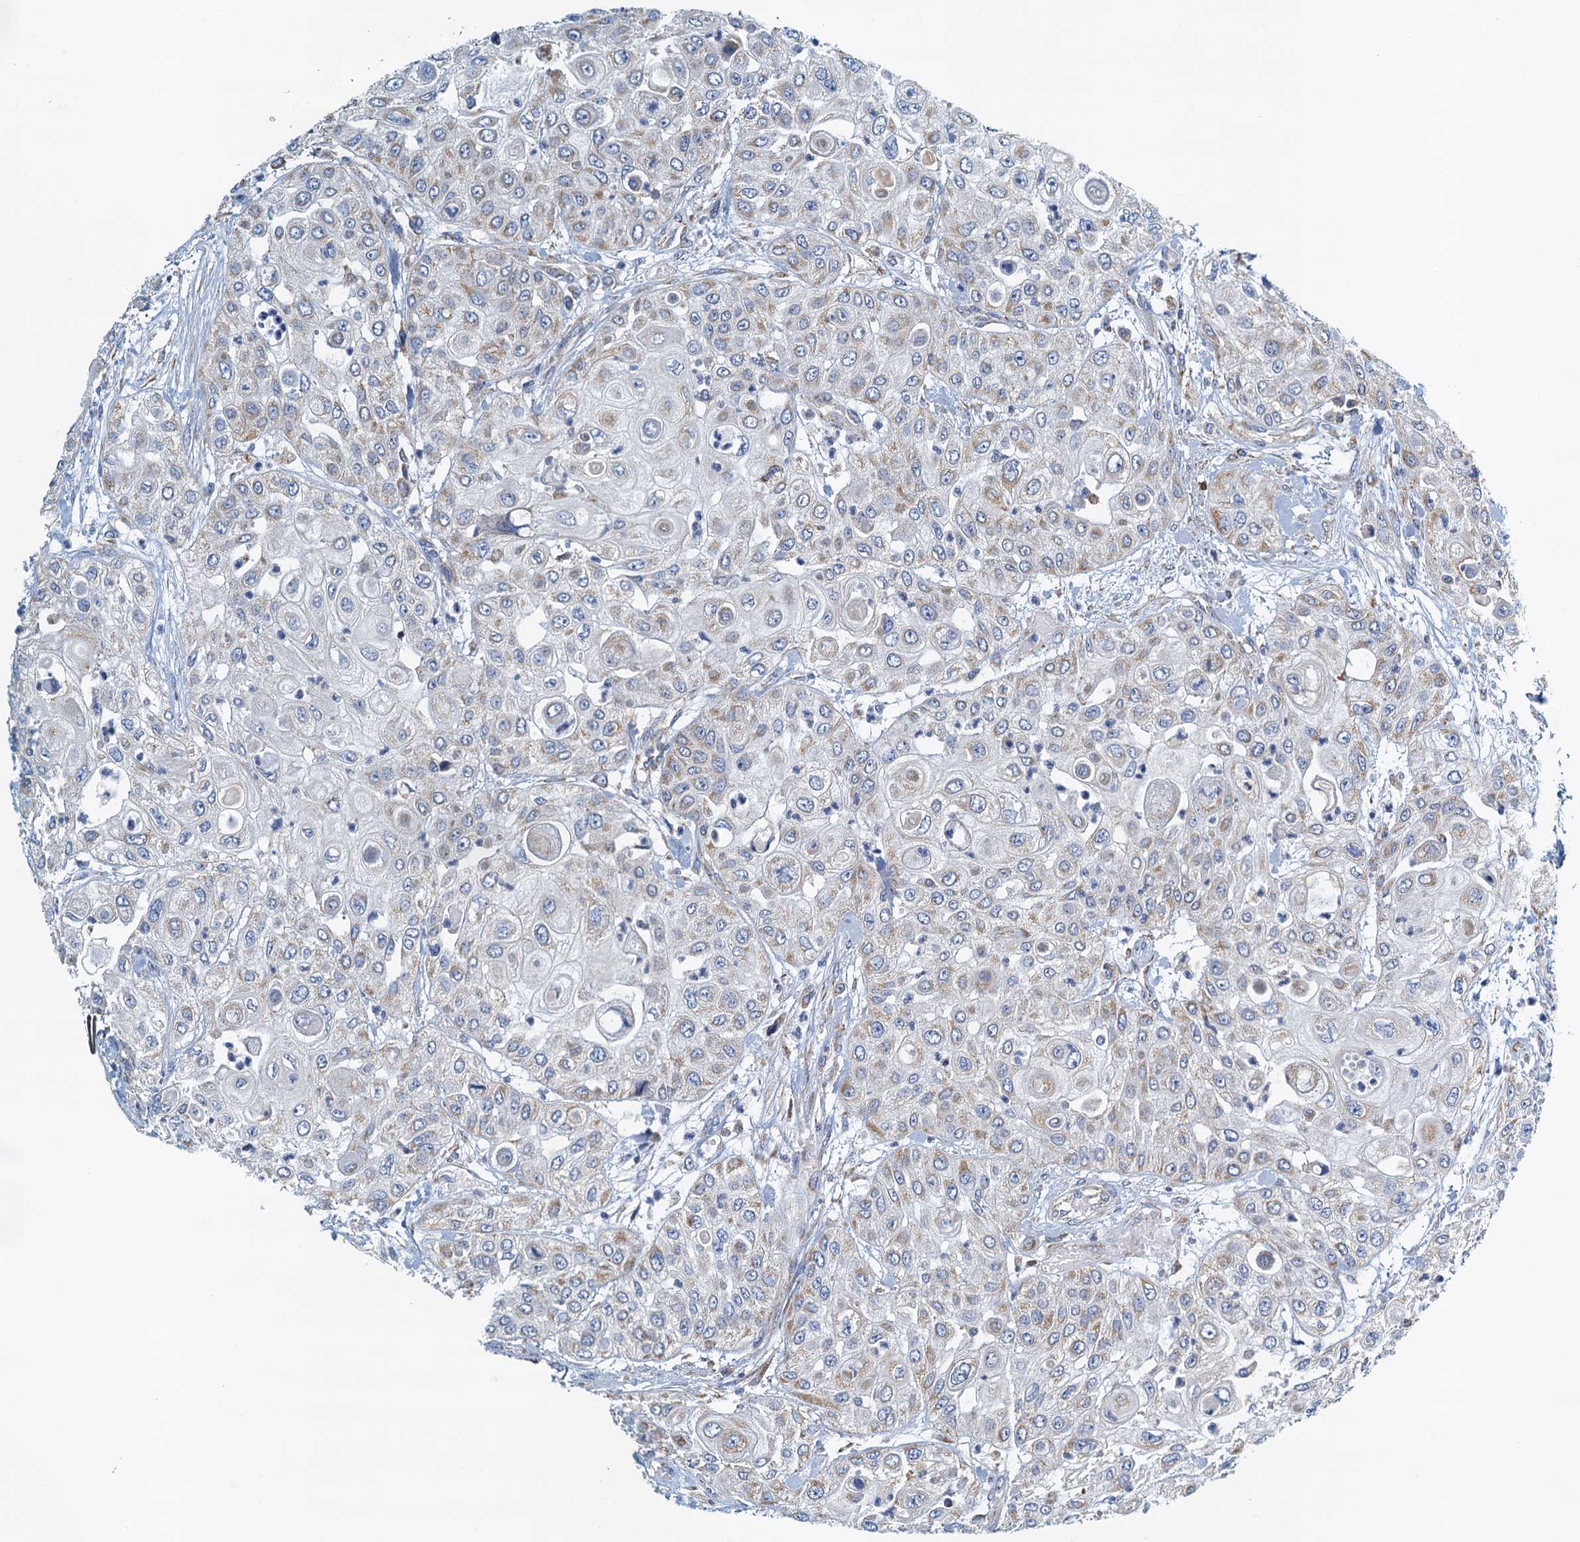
{"staining": {"intensity": "weak", "quantity": "<25%", "location": "cytoplasmic/membranous"}, "tissue": "urothelial cancer", "cell_type": "Tumor cells", "image_type": "cancer", "snomed": [{"axis": "morphology", "description": "Urothelial carcinoma, High grade"}, {"axis": "topography", "description": "Urinary bladder"}], "caption": "IHC of urothelial cancer exhibits no positivity in tumor cells.", "gene": "POC1A", "patient": {"sex": "female", "age": 79}}